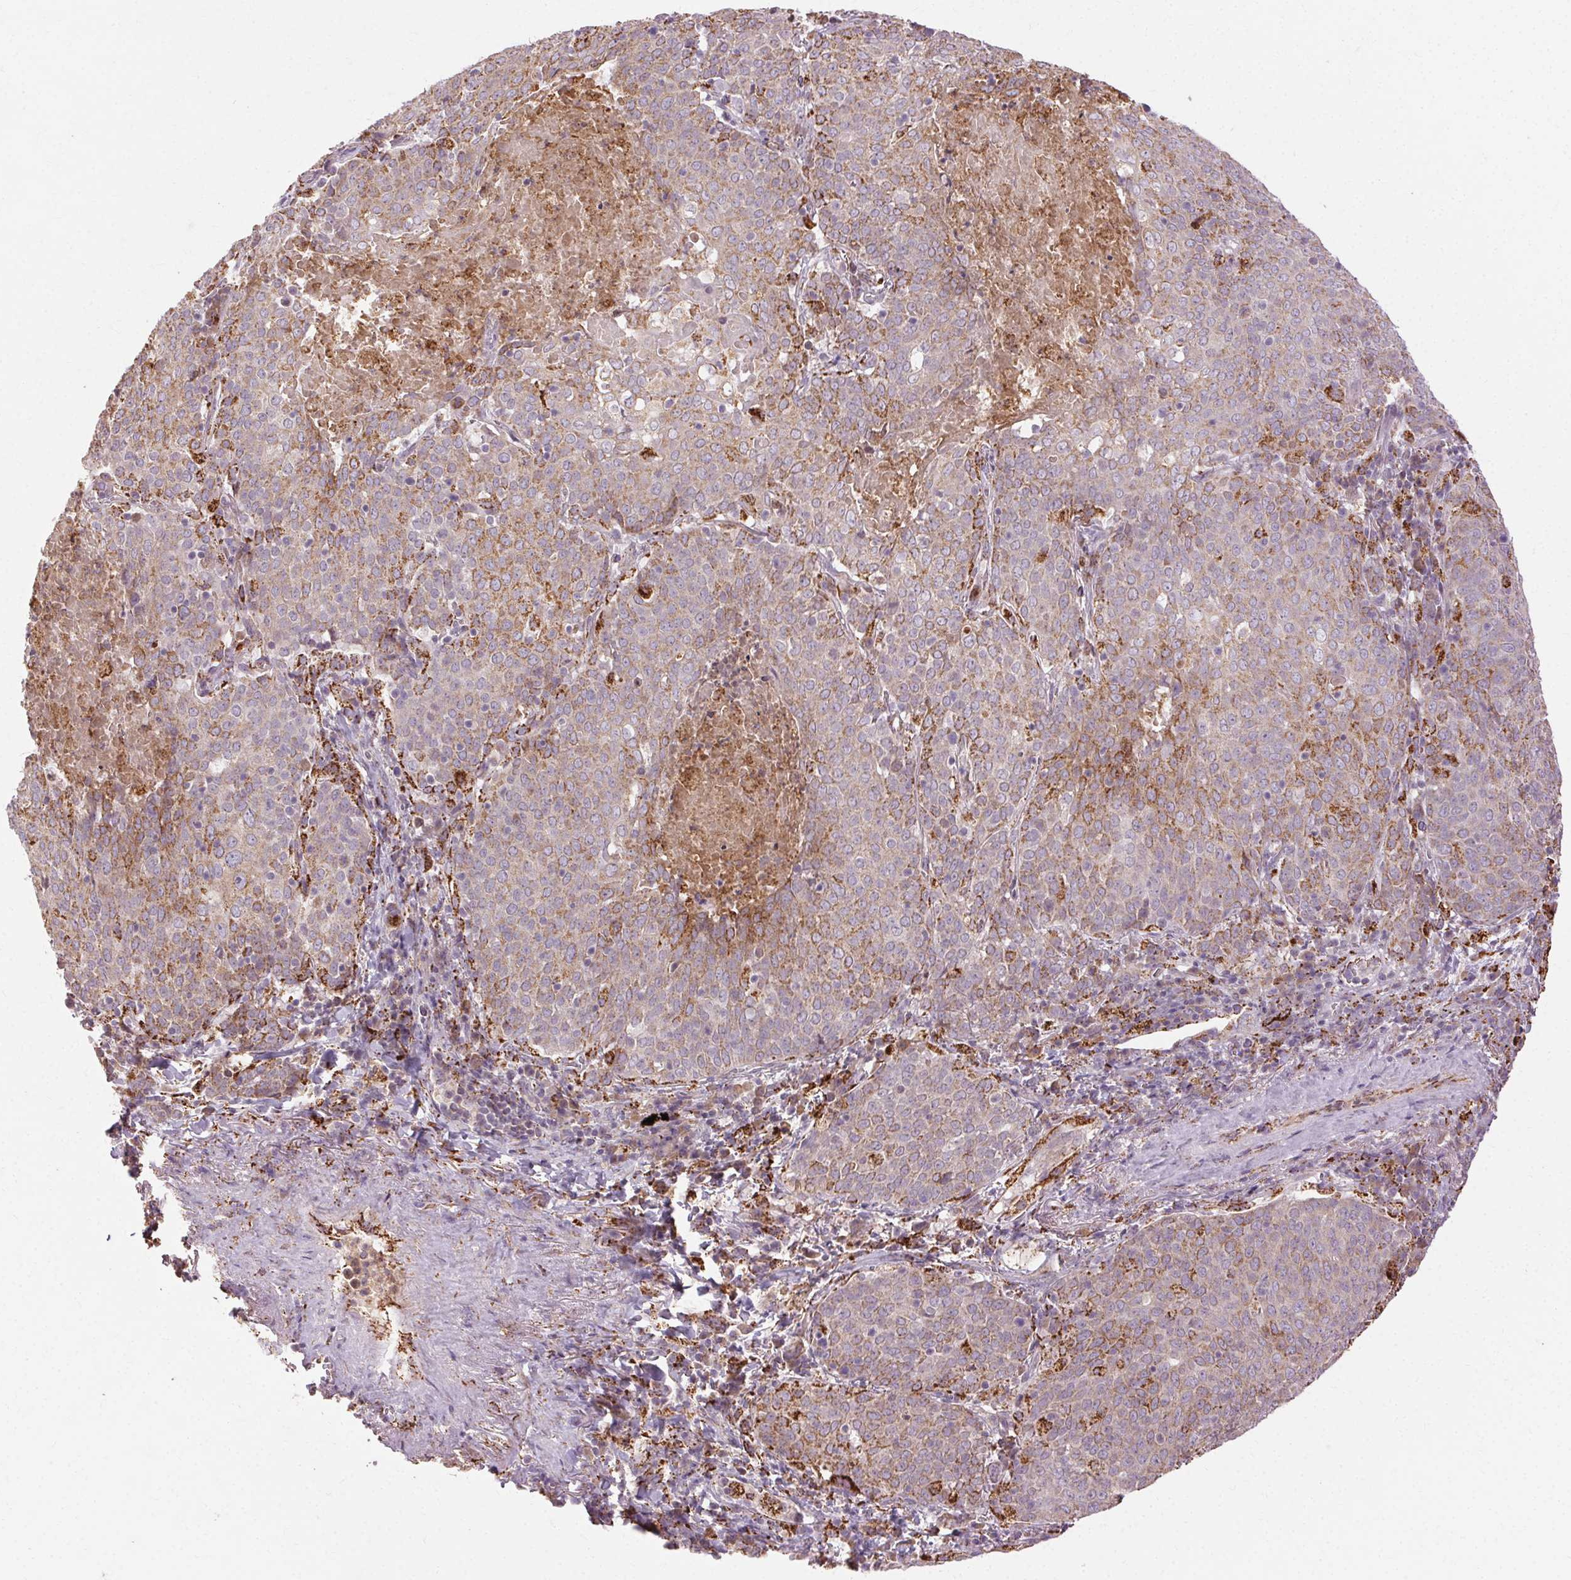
{"staining": {"intensity": "moderate", "quantity": "25%-75%", "location": "cytoplasmic/membranous"}, "tissue": "lung cancer", "cell_type": "Tumor cells", "image_type": "cancer", "snomed": [{"axis": "morphology", "description": "Squamous cell carcinoma, NOS"}, {"axis": "topography", "description": "Lung"}], "caption": "A micrograph of human squamous cell carcinoma (lung) stained for a protein shows moderate cytoplasmic/membranous brown staining in tumor cells.", "gene": "REP15", "patient": {"sex": "male", "age": 82}}